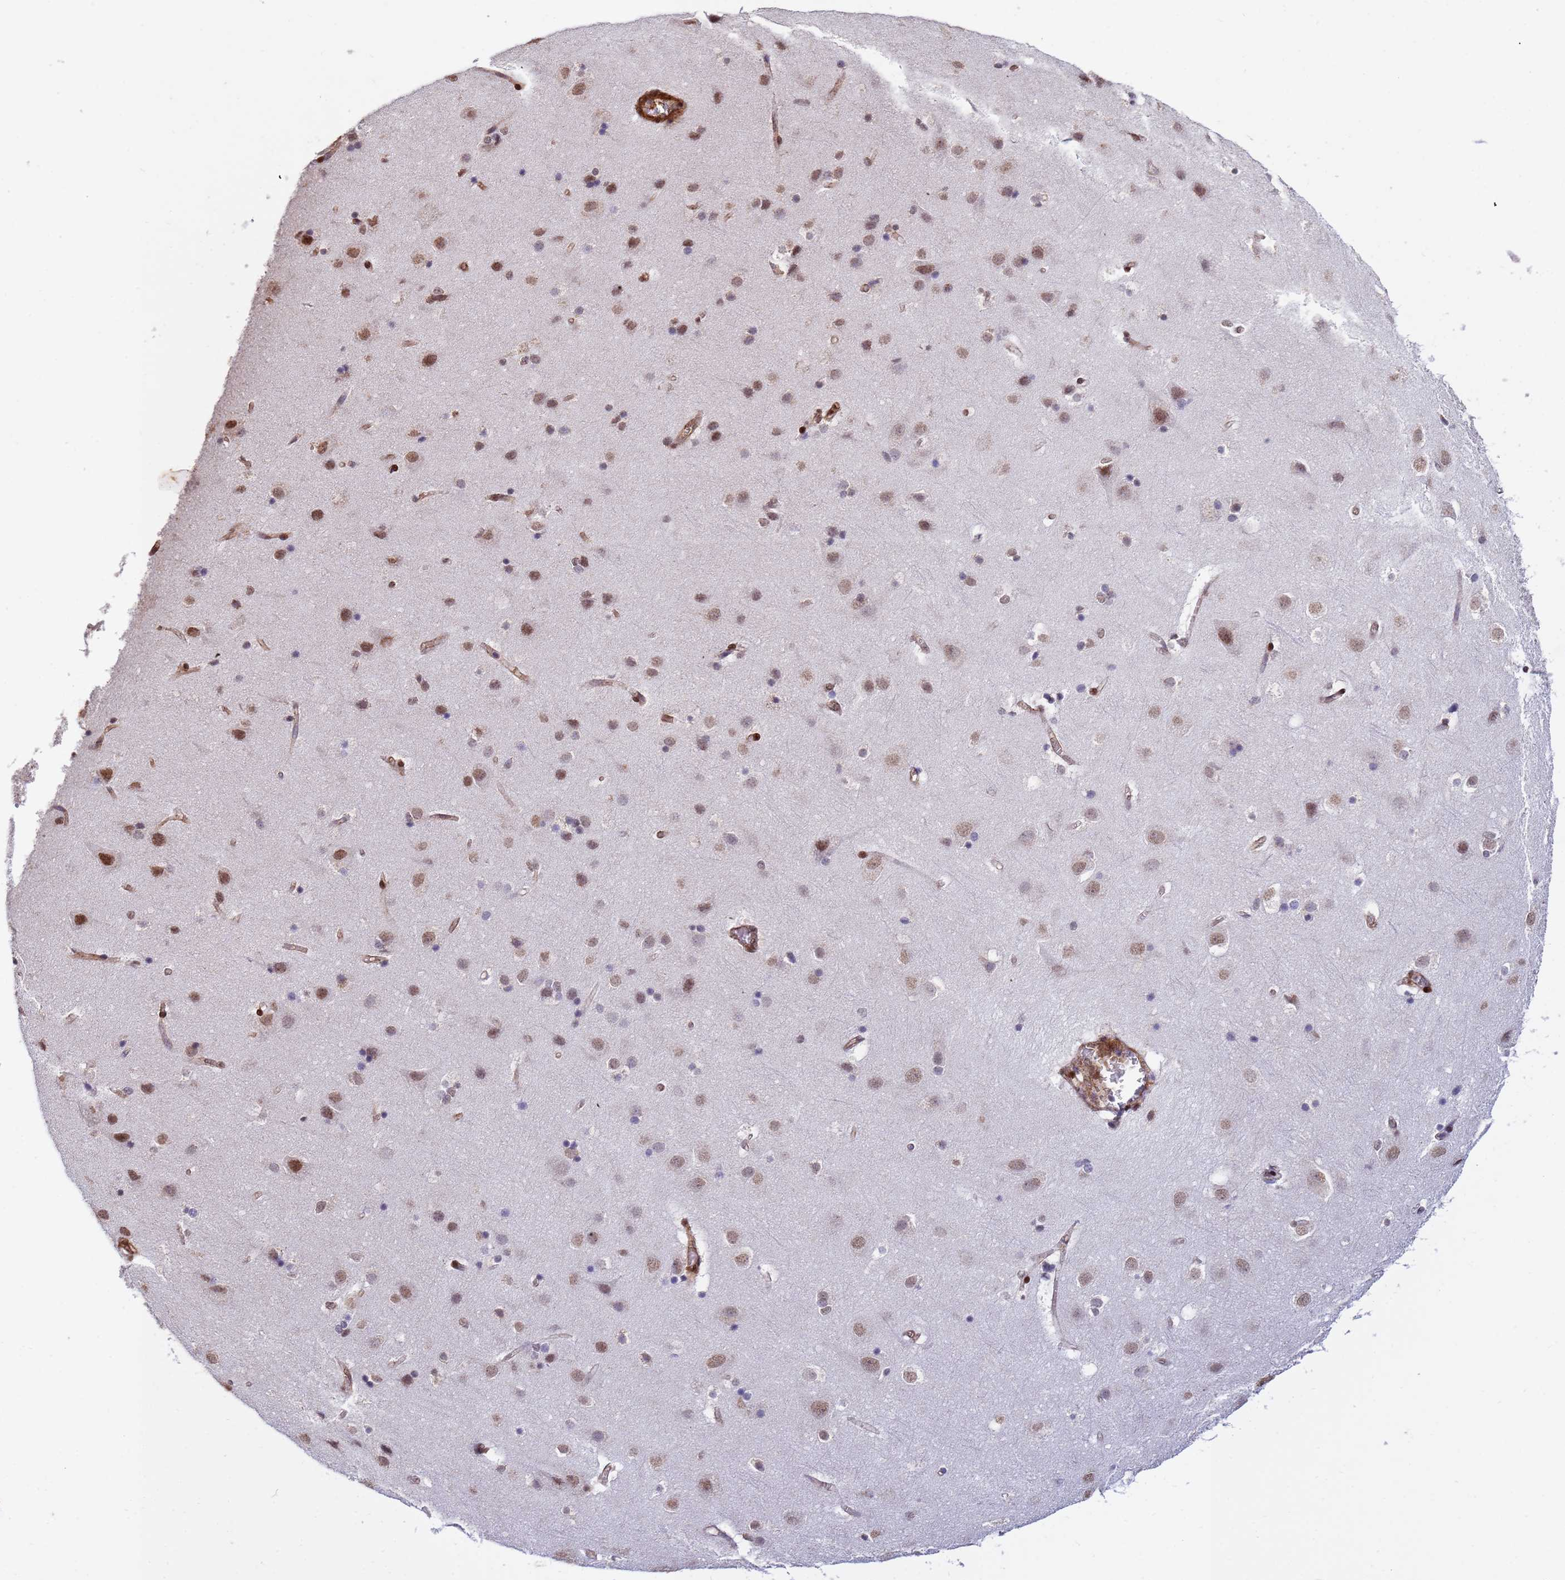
{"staining": {"intensity": "moderate", "quantity": ">75%", "location": "cytoplasmic/membranous,nuclear"}, "tissue": "cerebral cortex", "cell_type": "Endothelial cells", "image_type": "normal", "snomed": [{"axis": "morphology", "description": "Normal tissue, NOS"}, {"axis": "topography", "description": "Cerebral cortex"}], "caption": "A histopathology image of cerebral cortex stained for a protein reveals moderate cytoplasmic/membranous,nuclear brown staining in endothelial cells. Immunohistochemistry stains the protein in brown and the nuclei are stained blue.", "gene": "TRIP6", "patient": {"sex": "male", "age": 54}}